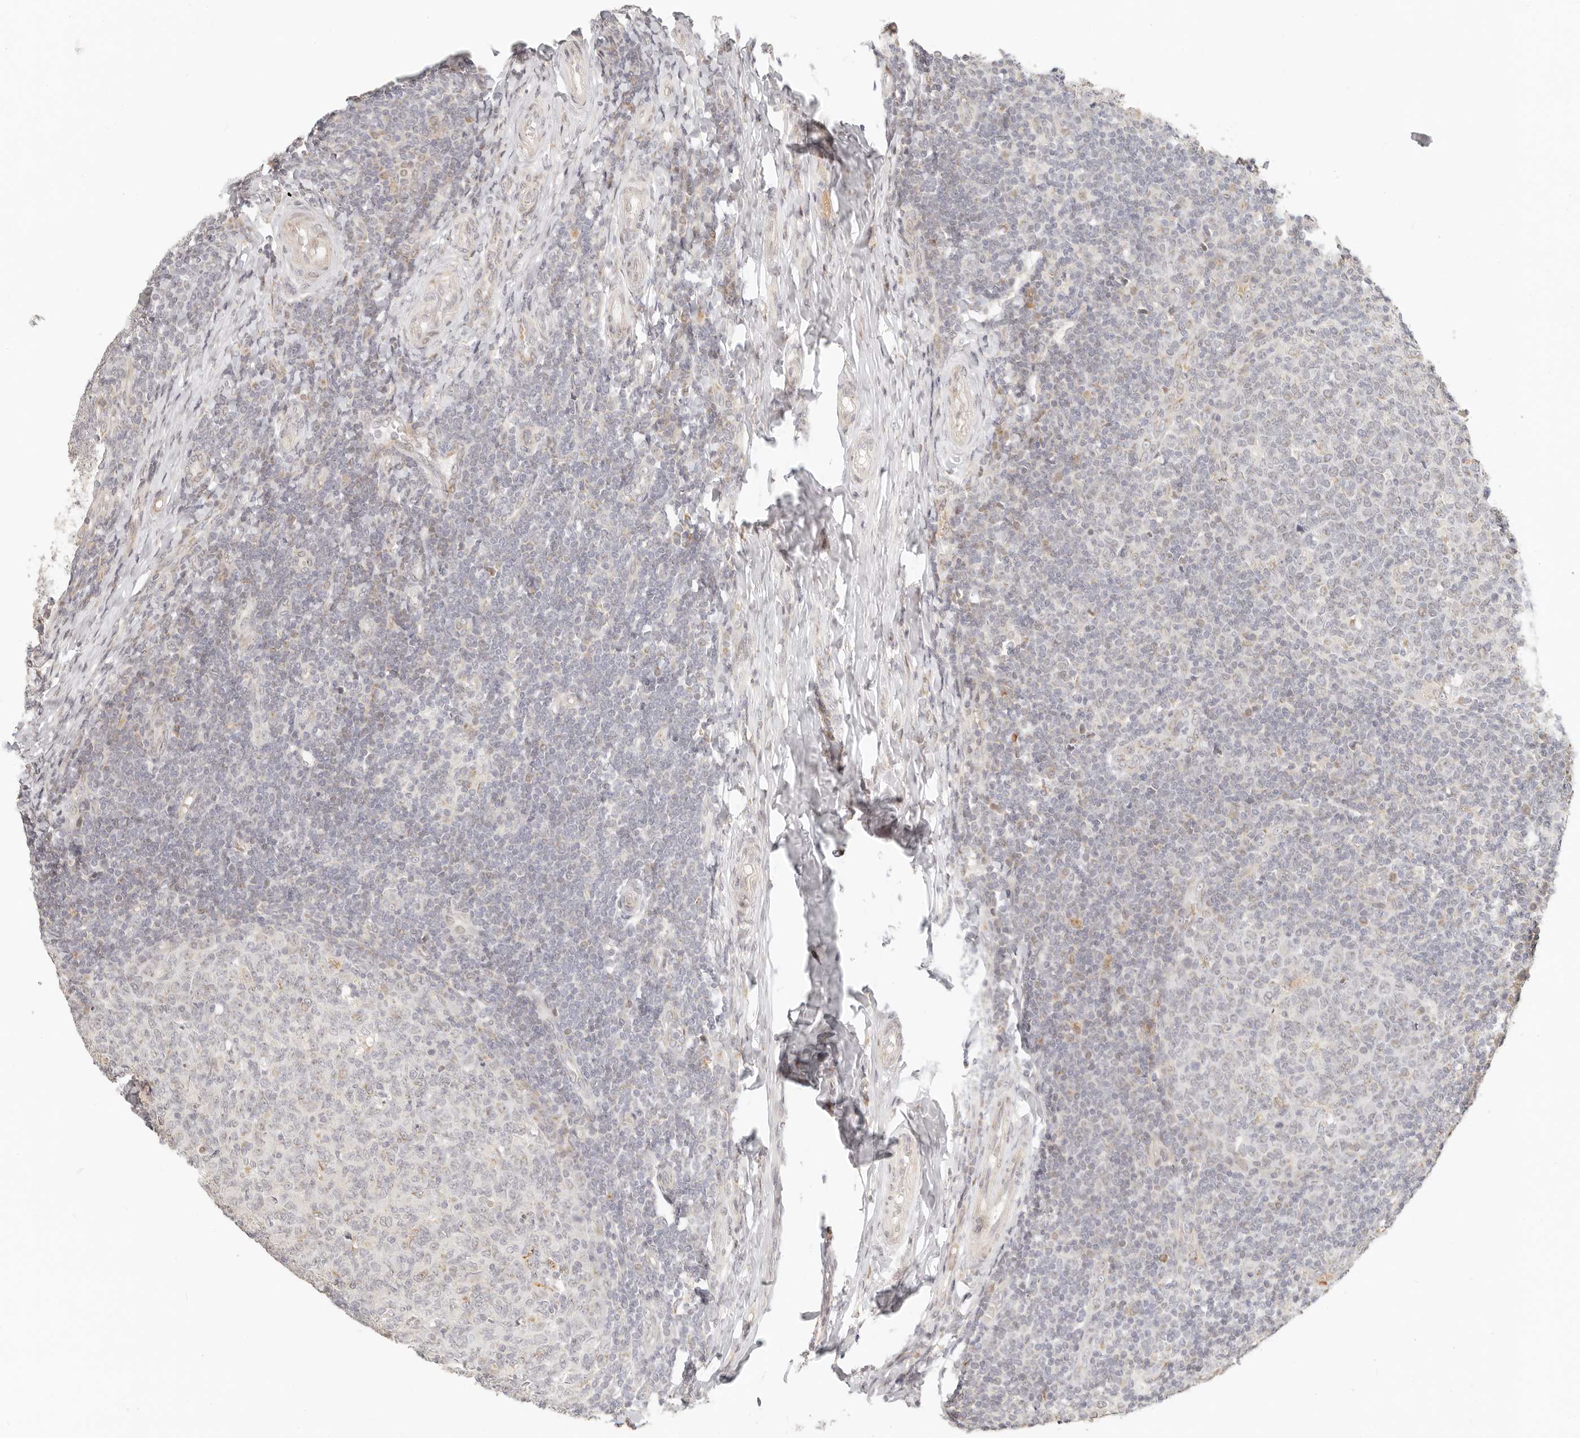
{"staining": {"intensity": "weak", "quantity": "25%-75%", "location": "cytoplasmic/membranous"}, "tissue": "tonsil", "cell_type": "Germinal center cells", "image_type": "normal", "snomed": [{"axis": "morphology", "description": "Normal tissue, NOS"}, {"axis": "topography", "description": "Tonsil"}], "caption": "Unremarkable tonsil reveals weak cytoplasmic/membranous expression in about 25%-75% of germinal center cells The staining was performed using DAB to visualize the protein expression in brown, while the nuclei were stained in blue with hematoxylin (Magnification: 20x)..", "gene": "FAM20B", "patient": {"sex": "female", "age": 19}}